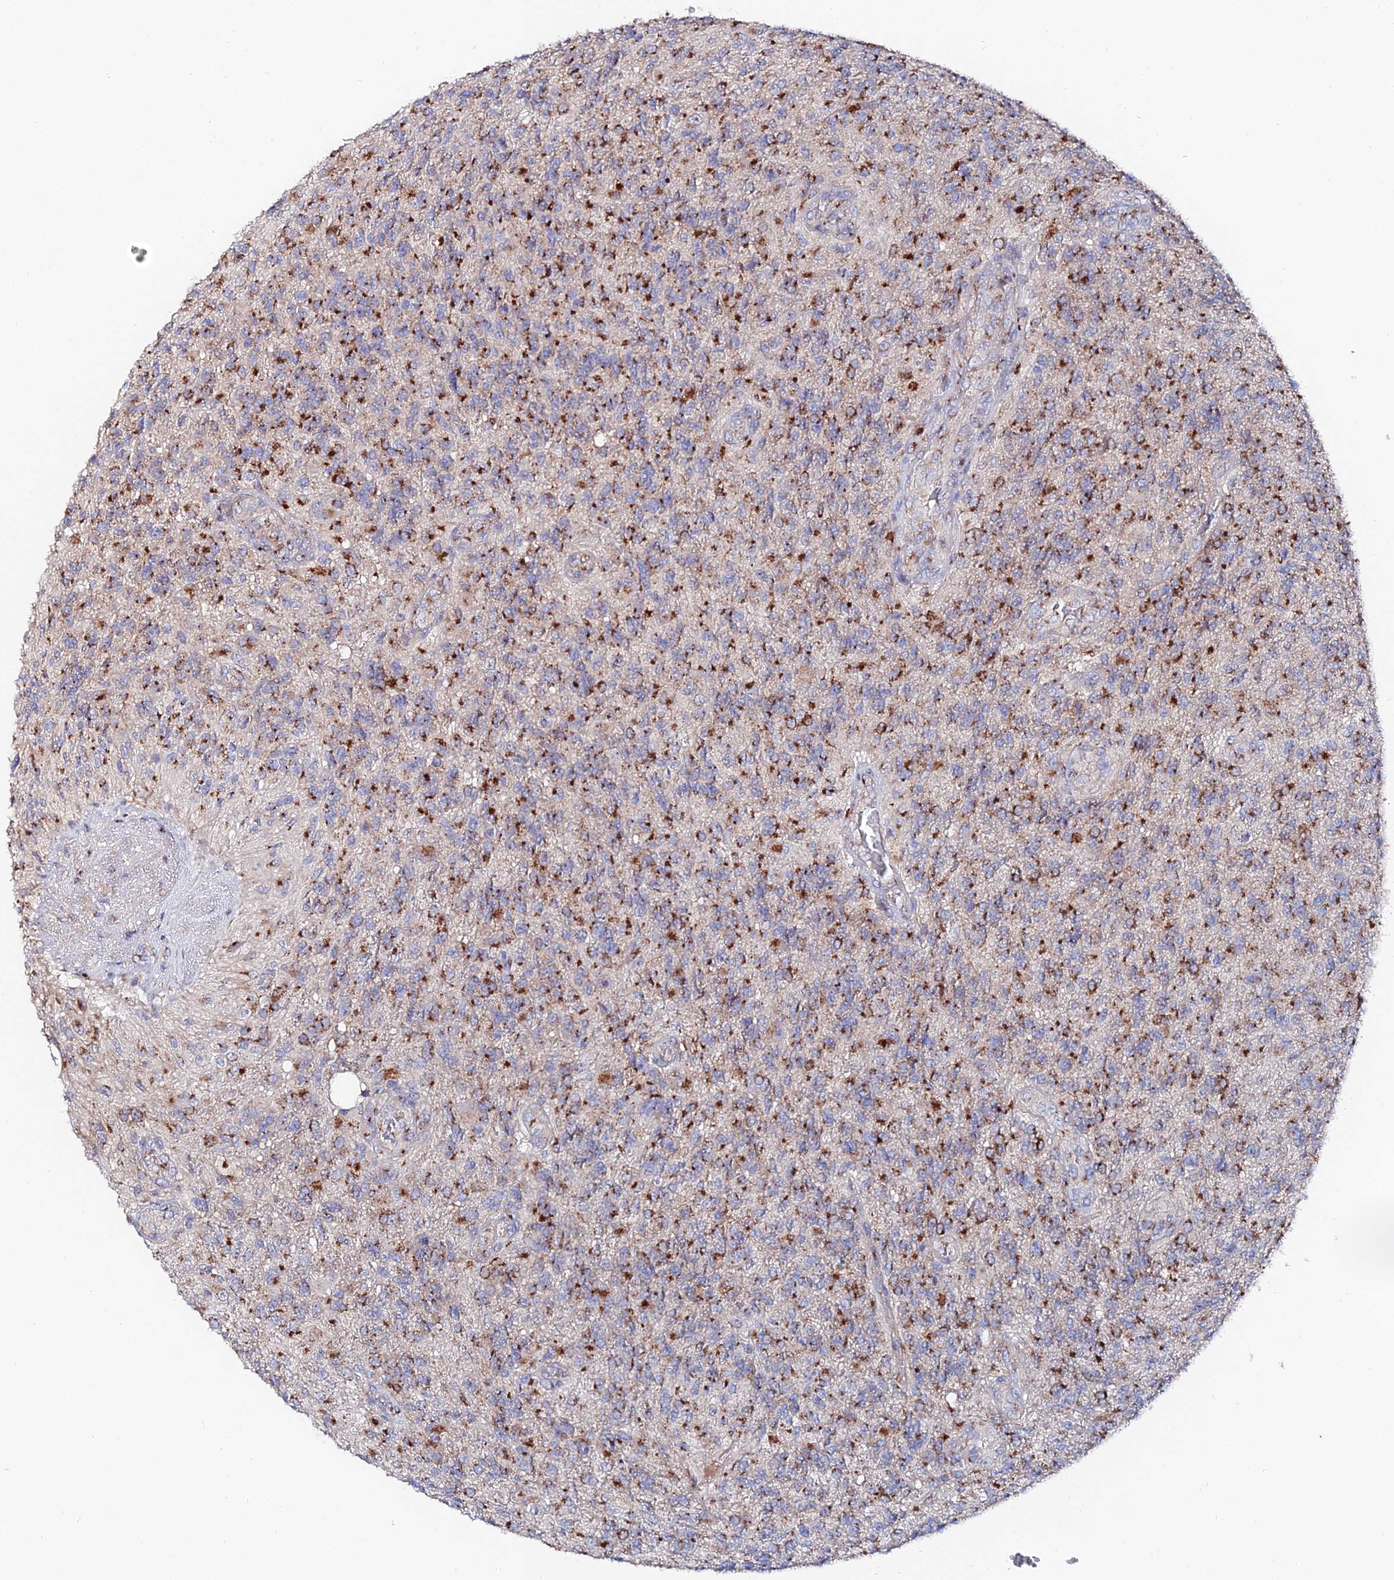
{"staining": {"intensity": "moderate", "quantity": ">75%", "location": "cytoplasmic/membranous"}, "tissue": "glioma", "cell_type": "Tumor cells", "image_type": "cancer", "snomed": [{"axis": "morphology", "description": "Glioma, malignant, High grade"}, {"axis": "topography", "description": "Brain"}], "caption": "High-power microscopy captured an IHC photomicrograph of malignant glioma (high-grade), revealing moderate cytoplasmic/membranous positivity in approximately >75% of tumor cells. (IHC, brightfield microscopy, high magnification).", "gene": "BORCS8", "patient": {"sex": "male", "age": 56}}